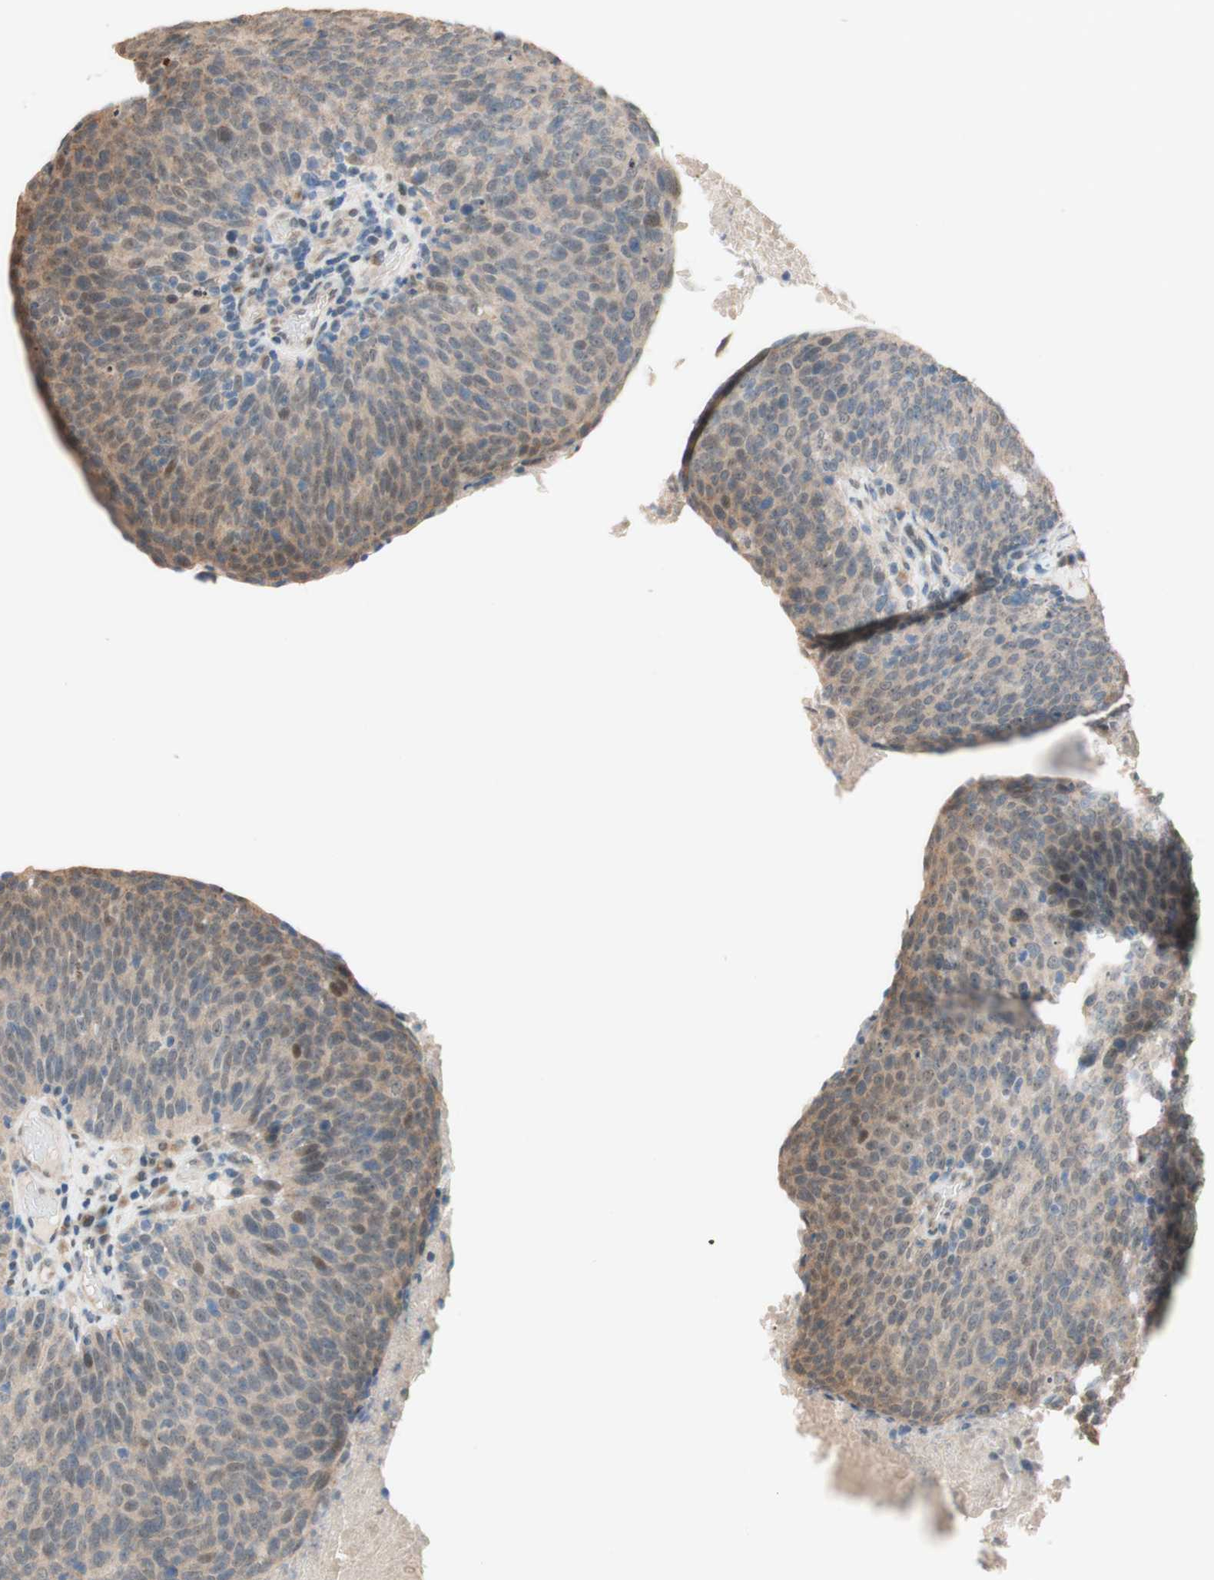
{"staining": {"intensity": "weak", "quantity": "<25%", "location": "nuclear"}, "tissue": "head and neck cancer", "cell_type": "Tumor cells", "image_type": "cancer", "snomed": [{"axis": "morphology", "description": "Squamous cell carcinoma, NOS"}, {"axis": "morphology", "description": "Squamous cell carcinoma, metastatic, NOS"}, {"axis": "topography", "description": "Lymph node"}, {"axis": "topography", "description": "Head-Neck"}], "caption": "This is an immunohistochemistry (IHC) image of head and neck cancer (squamous cell carcinoma). There is no staining in tumor cells.", "gene": "CCNC", "patient": {"sex": "male", "age": 62}}